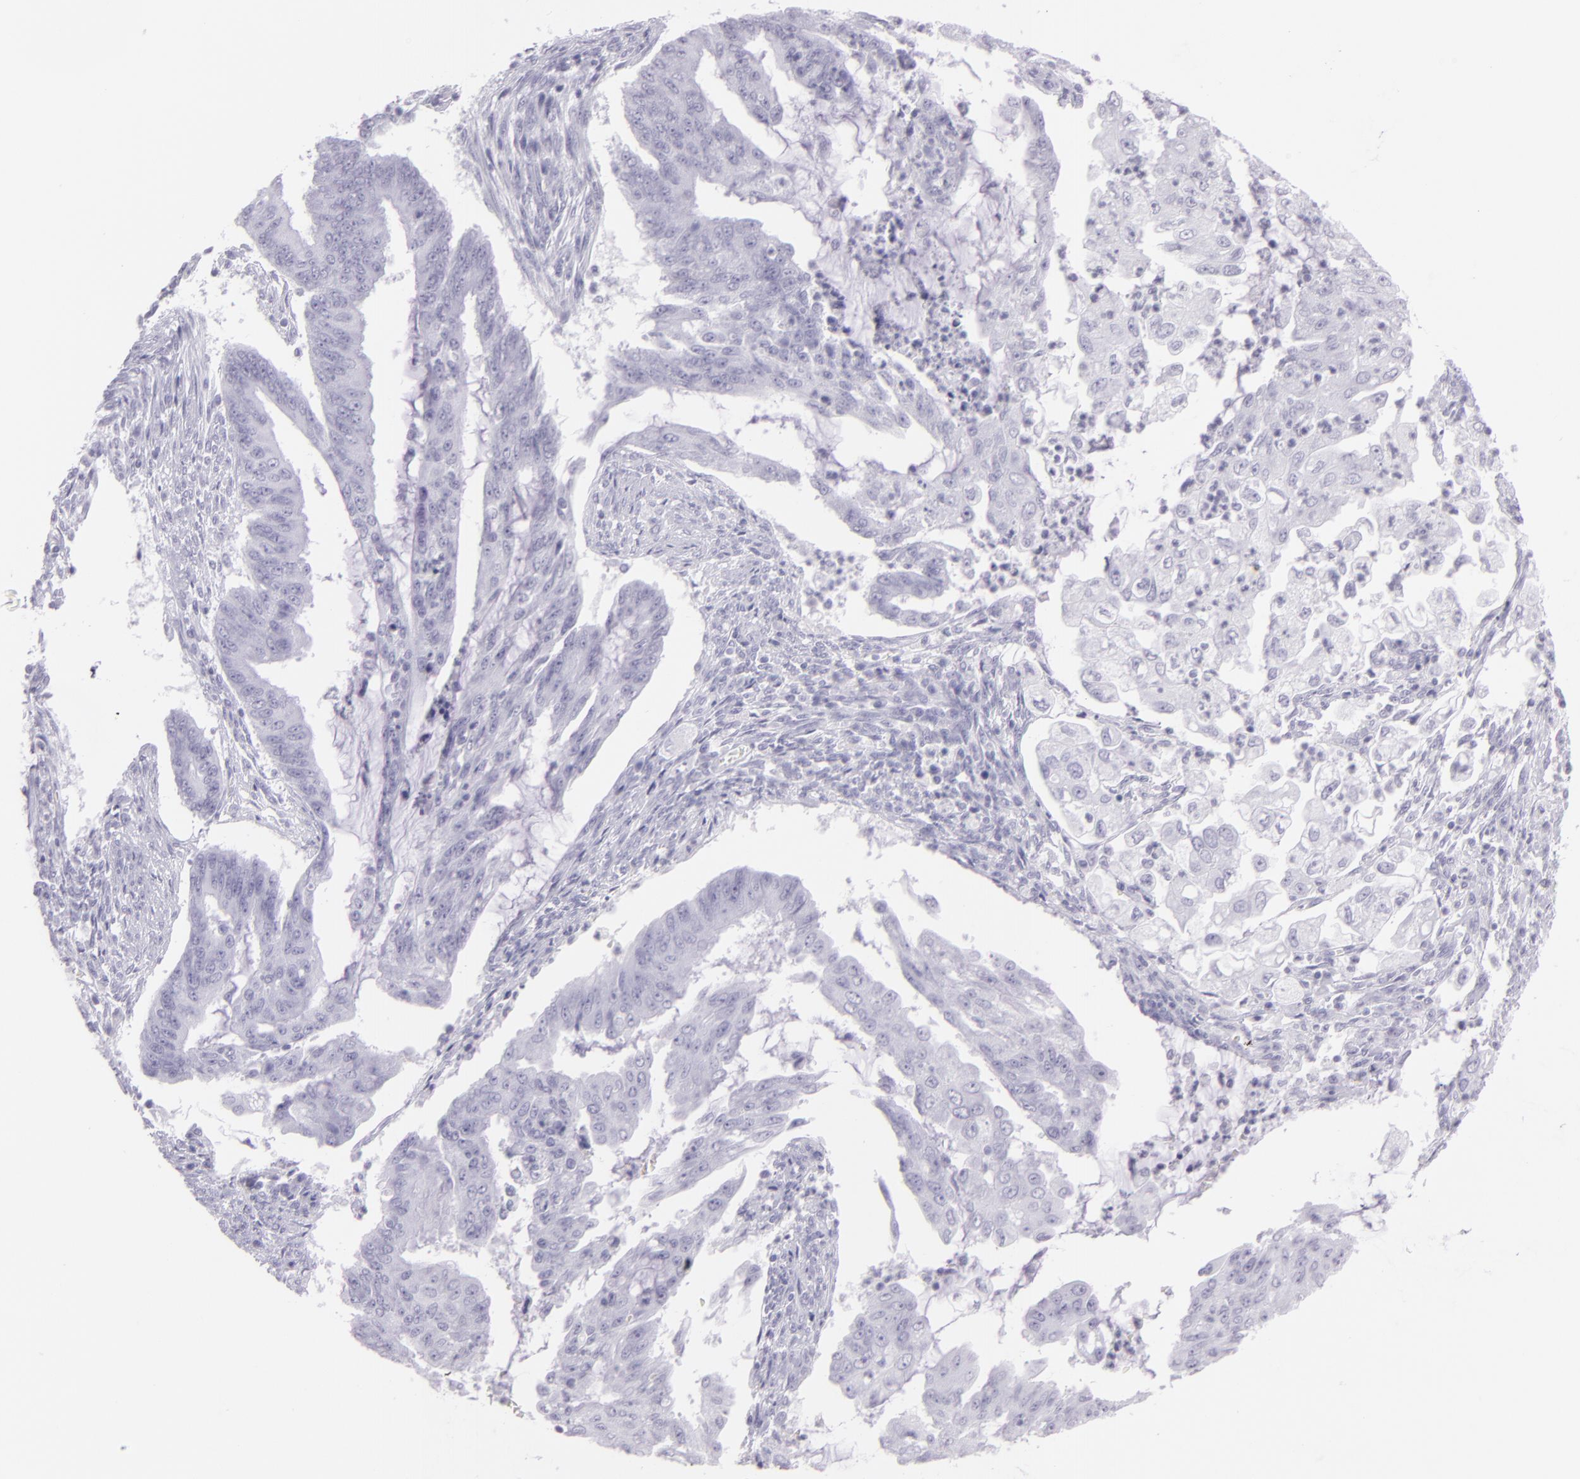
{"staining": {"intensity": "strong", "quantity": "<25%", "location": "cytoplasmic/membranous"}, "tissue": "endometrial cancer", "cell_type": "Tumor cells", "image_type": "cancer", "snomed": [{"axis": "morphology", "description": "Adenocarcinoma, NOS"}, {"axis": "topography", "description": "Endometrium"}], "caption": "A histopathology image of human endometrial adenocarcinoma stained for a protein demonstrates strong cytoplasmic/membranous brown staining in tumor cells.", "gene": "MUC6", "patient": {"sex": "female", "age": 75}}